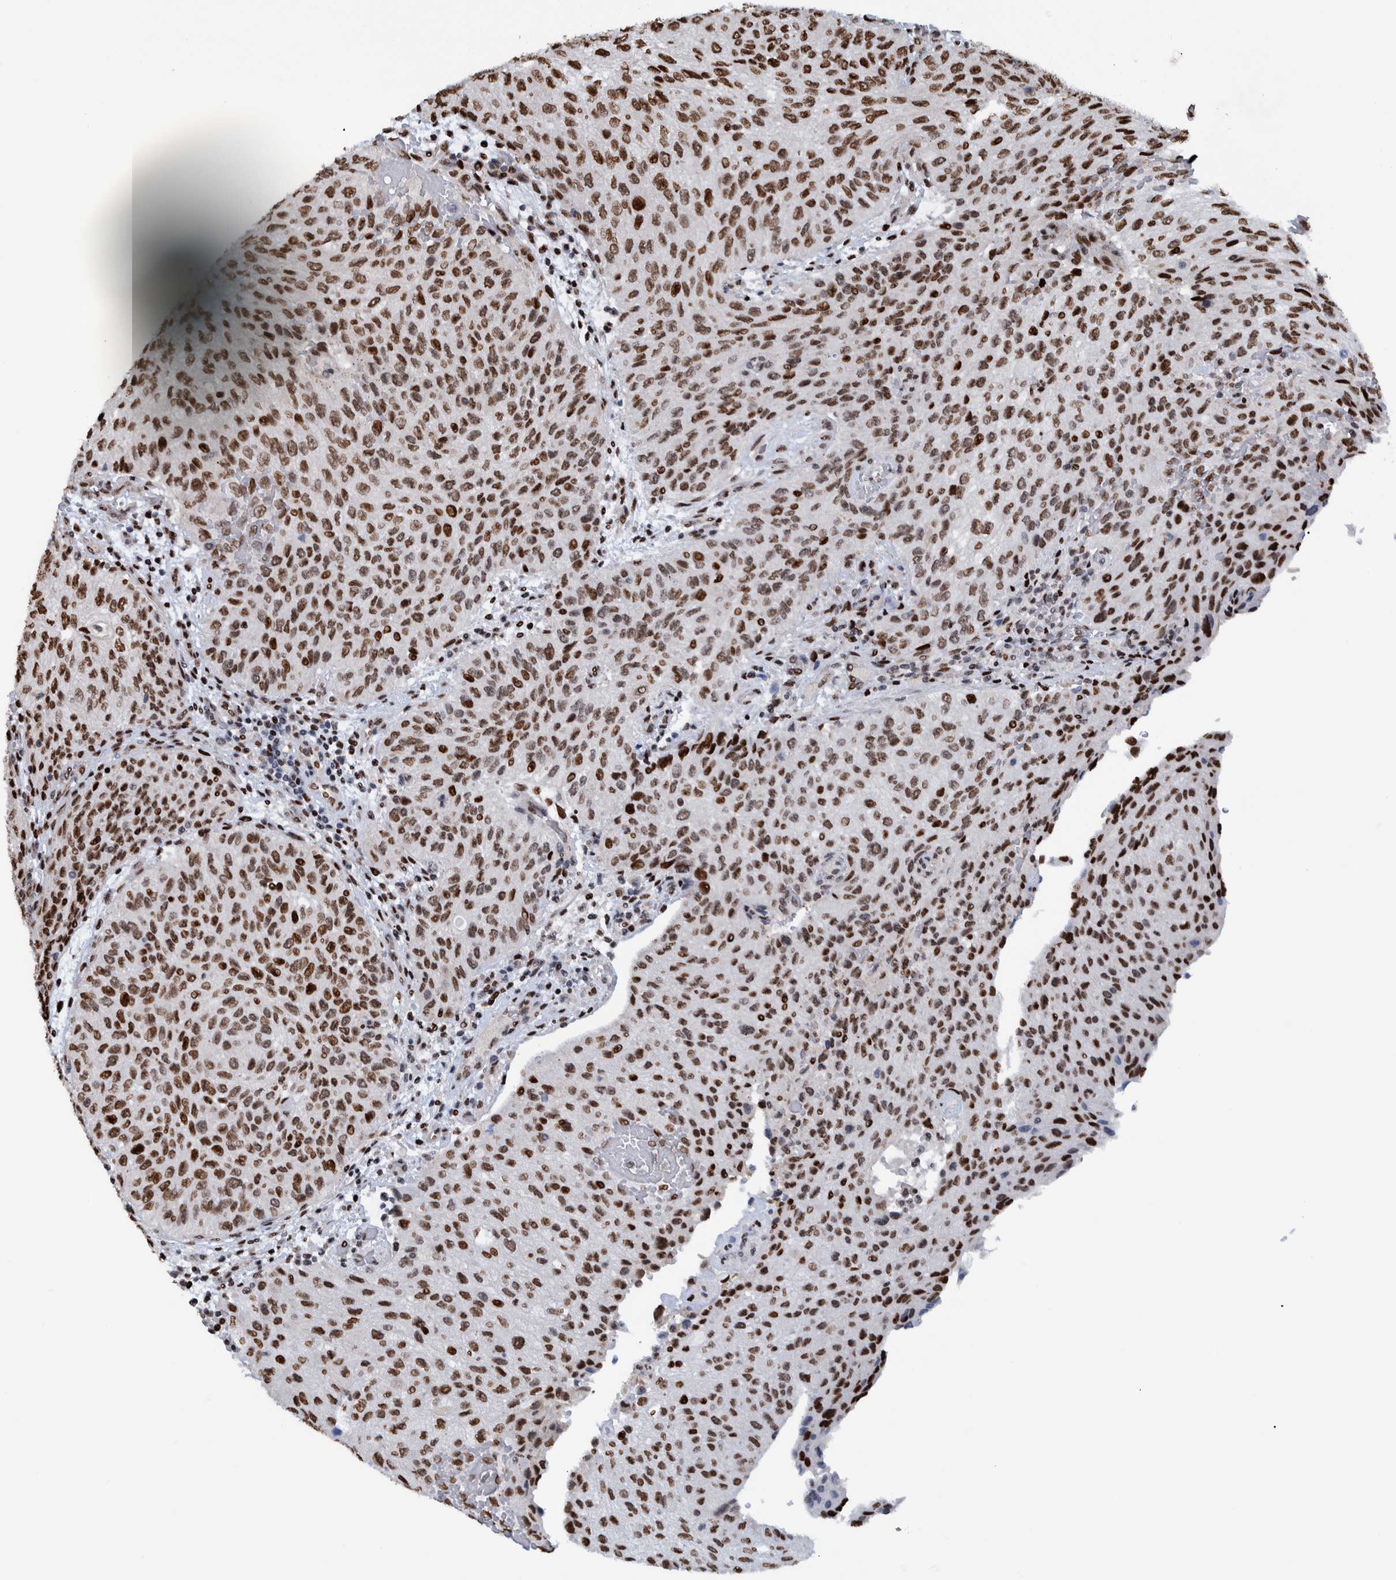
{"staining": {"intensity": "strong", "quantity": ">75%", "location": "nuclear"}, "tissue": "urothelial cancer", "cell_type": "Tumor cells", "image_type": "cancer", "snomed": [{"axis": "morphology", "description": "Urothelial carcinoma, Low grade"}, {"axis": "morphology", "description": "Urothelial carcinoma, High grade"}, {"axis": "topography", "description": "Urinary bladder"}], "caption": "There is high levels of strong nuclear positivity in tumor cells of urothelial carcinoma (low-grade), as demonstrated by immunohistochemical staining (brown color).", "gene": "HEATR9", "patient": {"sex": "male", "age": 35}}